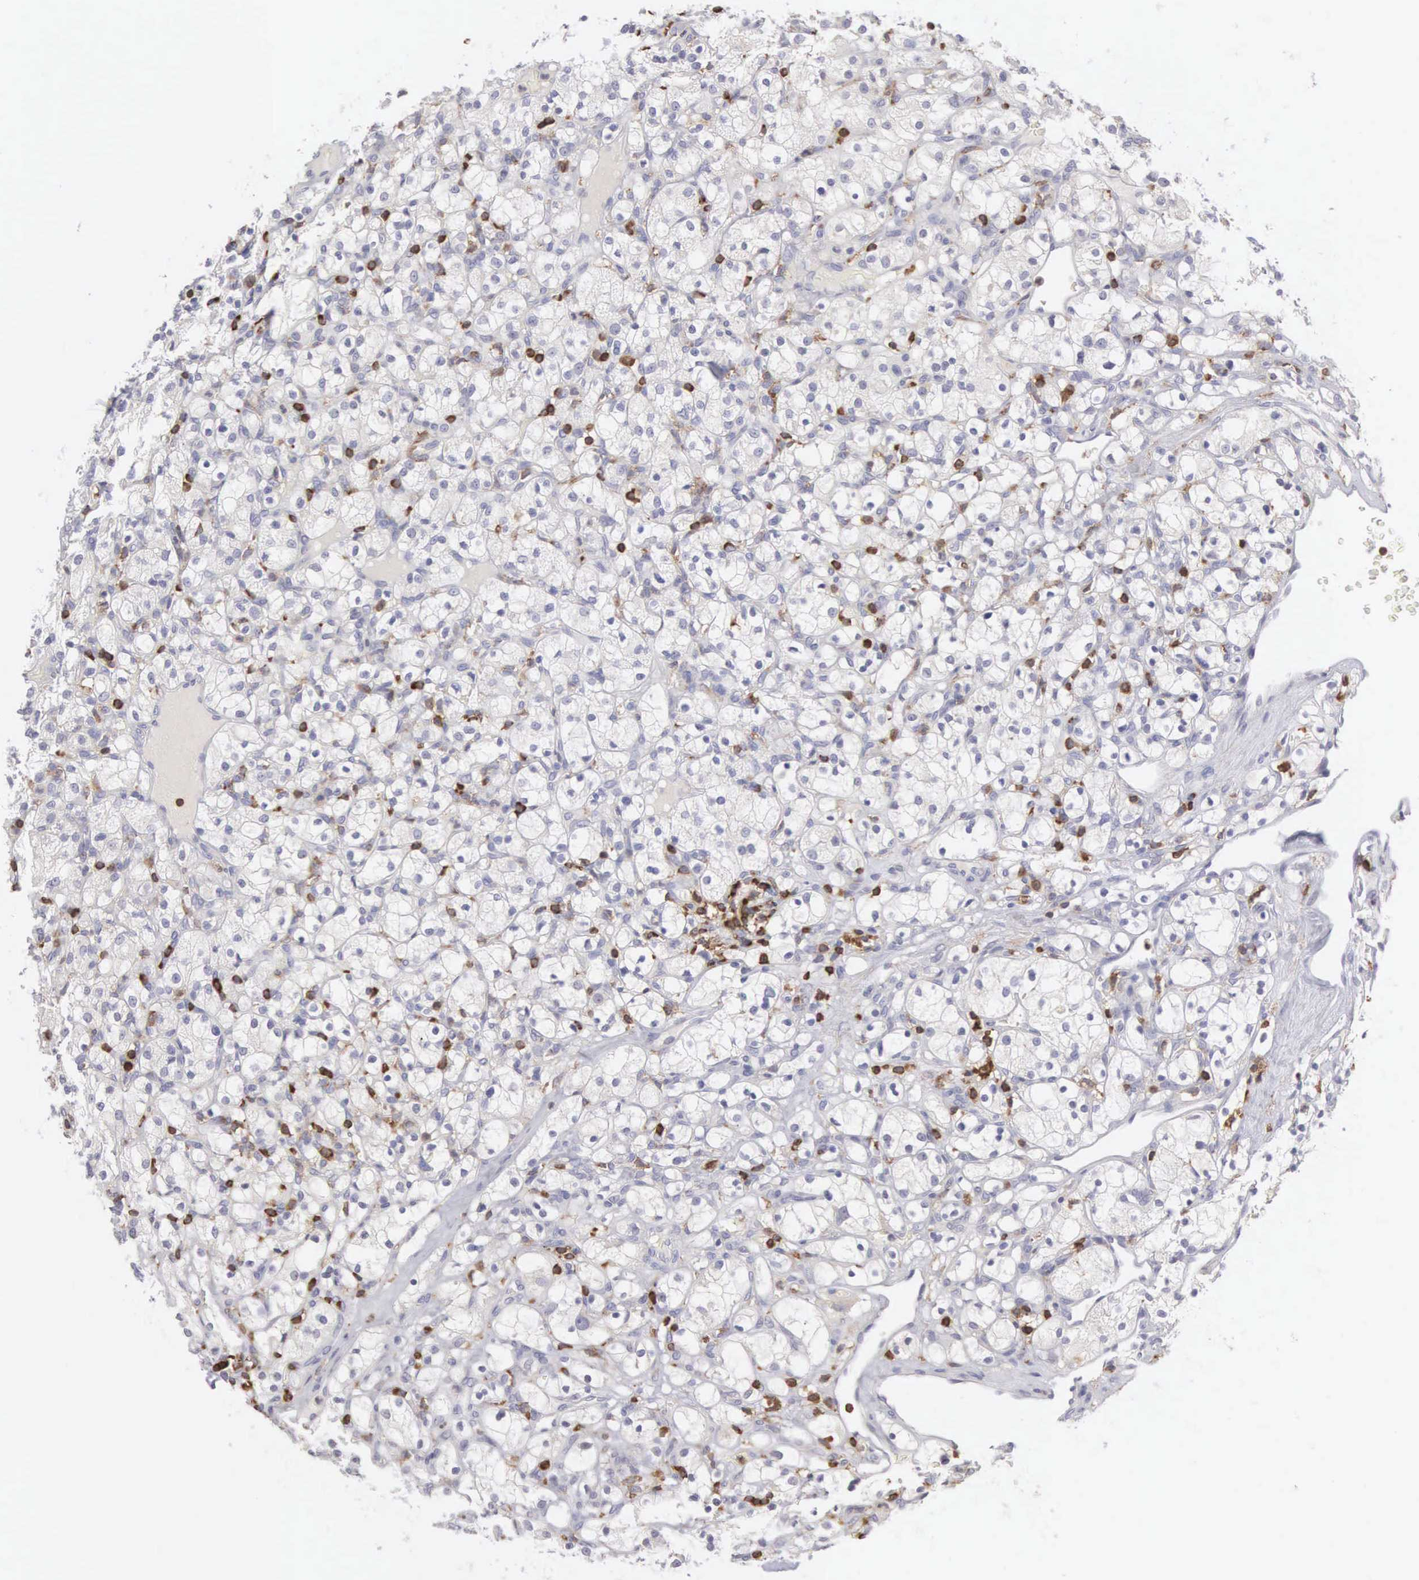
{"staining": {"intensity": "negative", "quantity": "none", "location": "none"}, "tissue": "renal cancer", "cell_type": "Tumor cells", "image_type": "cancer", "snomed": [{"axis": "morphology", "description": "Adenocarcinoma, NOS"}, {"axis": "topography", "description": "Kidney"}], "caption": "IHC photomicrograph of renal cancer (adenocarcinoma) stained for a protein (brown), which displays no positivity in tumor cells.", "gene": "SH3BP1", "patient": {"sex": "female", "age": 83}}